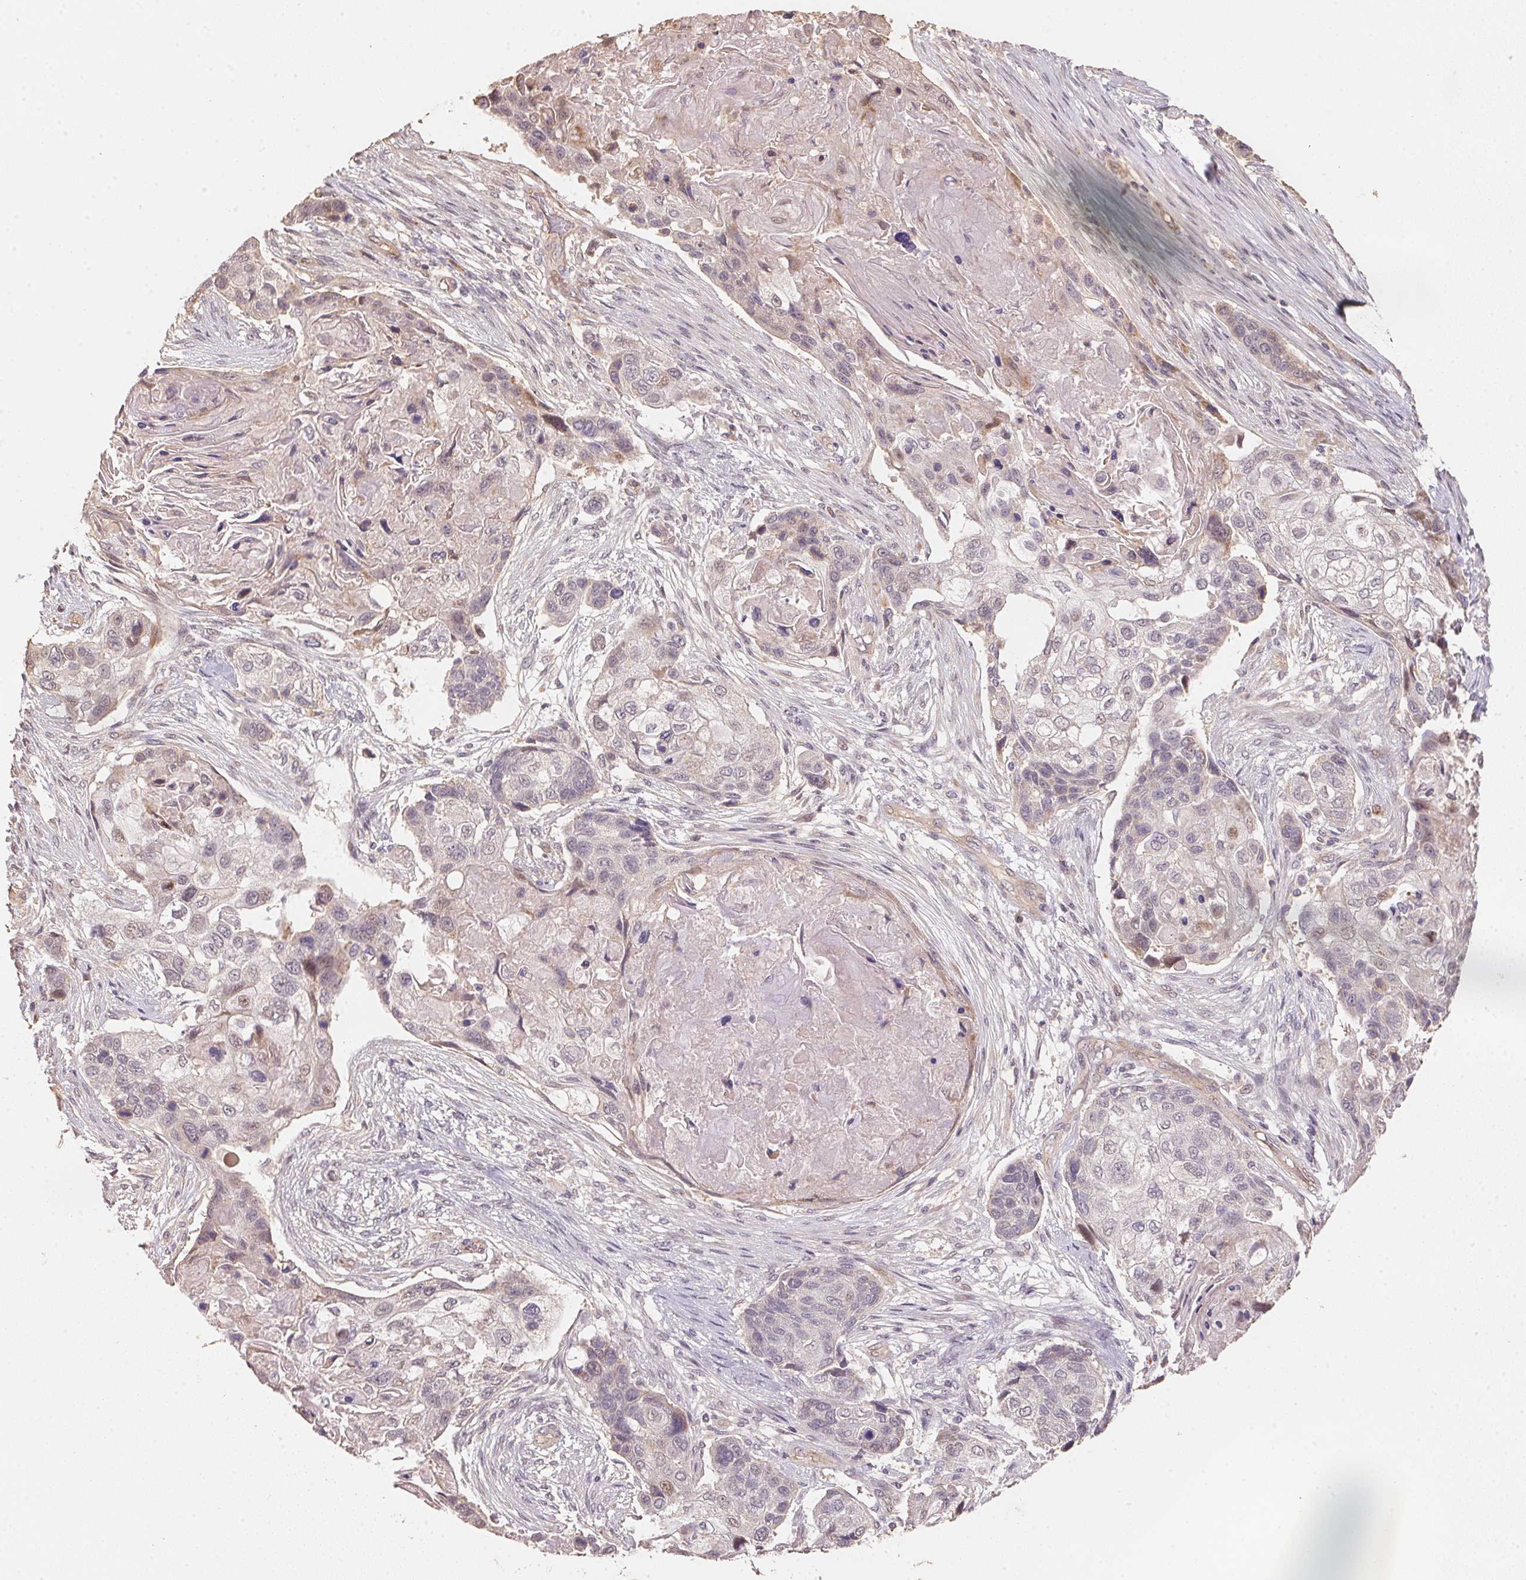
{"staining": {"intensity": "negative", "quantity": "none", "location": "none"}, "tissue": "lung cancer", "cell_type": "Tumor cells", "image_type": "cancer", "snomed": [{"axis": "morphology", "description": "Squamous cell carcinoma, NOS"}, {"axis": "topography", "description": "Lung"}], "caption": "Lung cancer (squamous cell carcinoma) stained for a protein using immunohistochemistry (IHC) displays no expression tumor cells.", "gene": "TMEM222", "patient": {"sex": "male", "age": 69}}